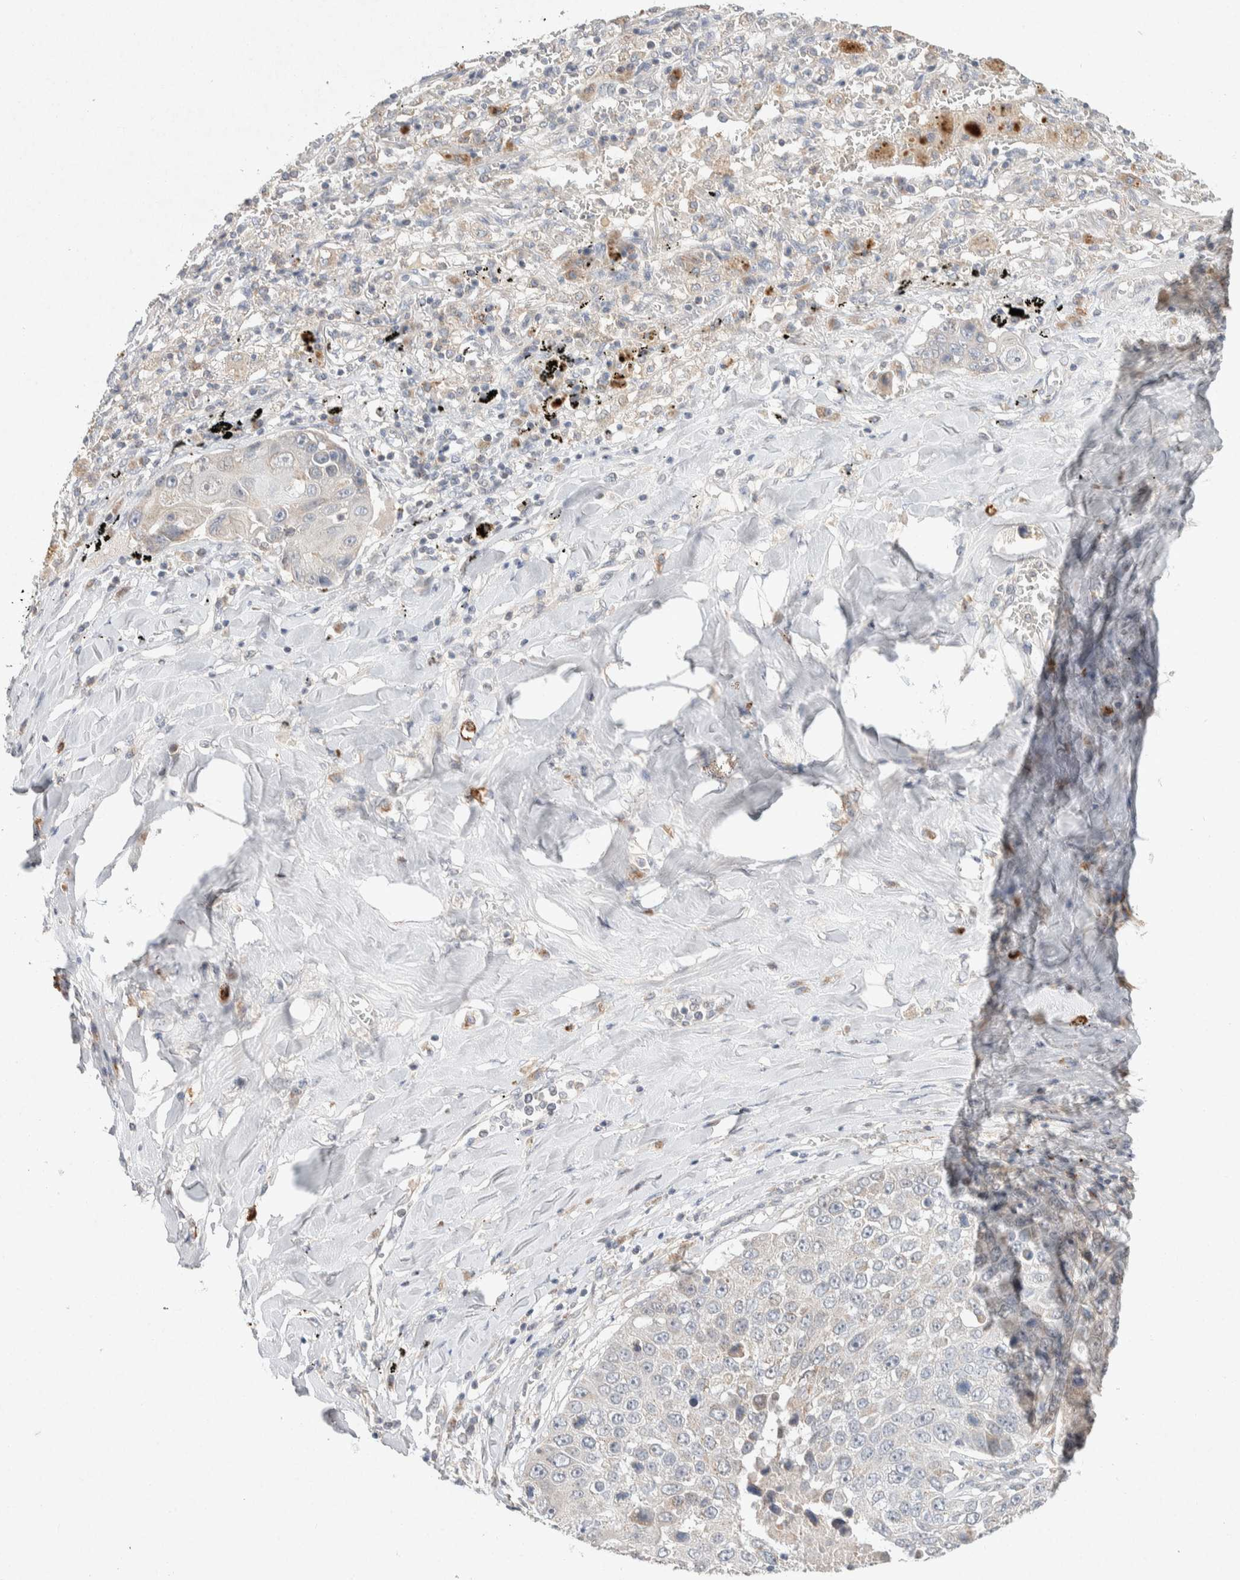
{"staining": {"intensity": "negative", "quantity": "none", "location": "none"}, "tissue": "lung cancer", "cell_type": "Tumor cells", "image_type": "cancer", "snomed": [{"axis": "morphology", "description": "Squamous cell carcinoma, NOS"}, {"axis": "topography", "description": "Lung"}], "caption": "Immunohistochemical staining of human lung squamous cell carcinoma exhibits no significant positivity in tumor cells. (DAB (3,3'-diaminobenzidine) immunohistochemistry, high magnification).", "gene": "CMTM4", "patient": {"sex": "male", "age": 61}}